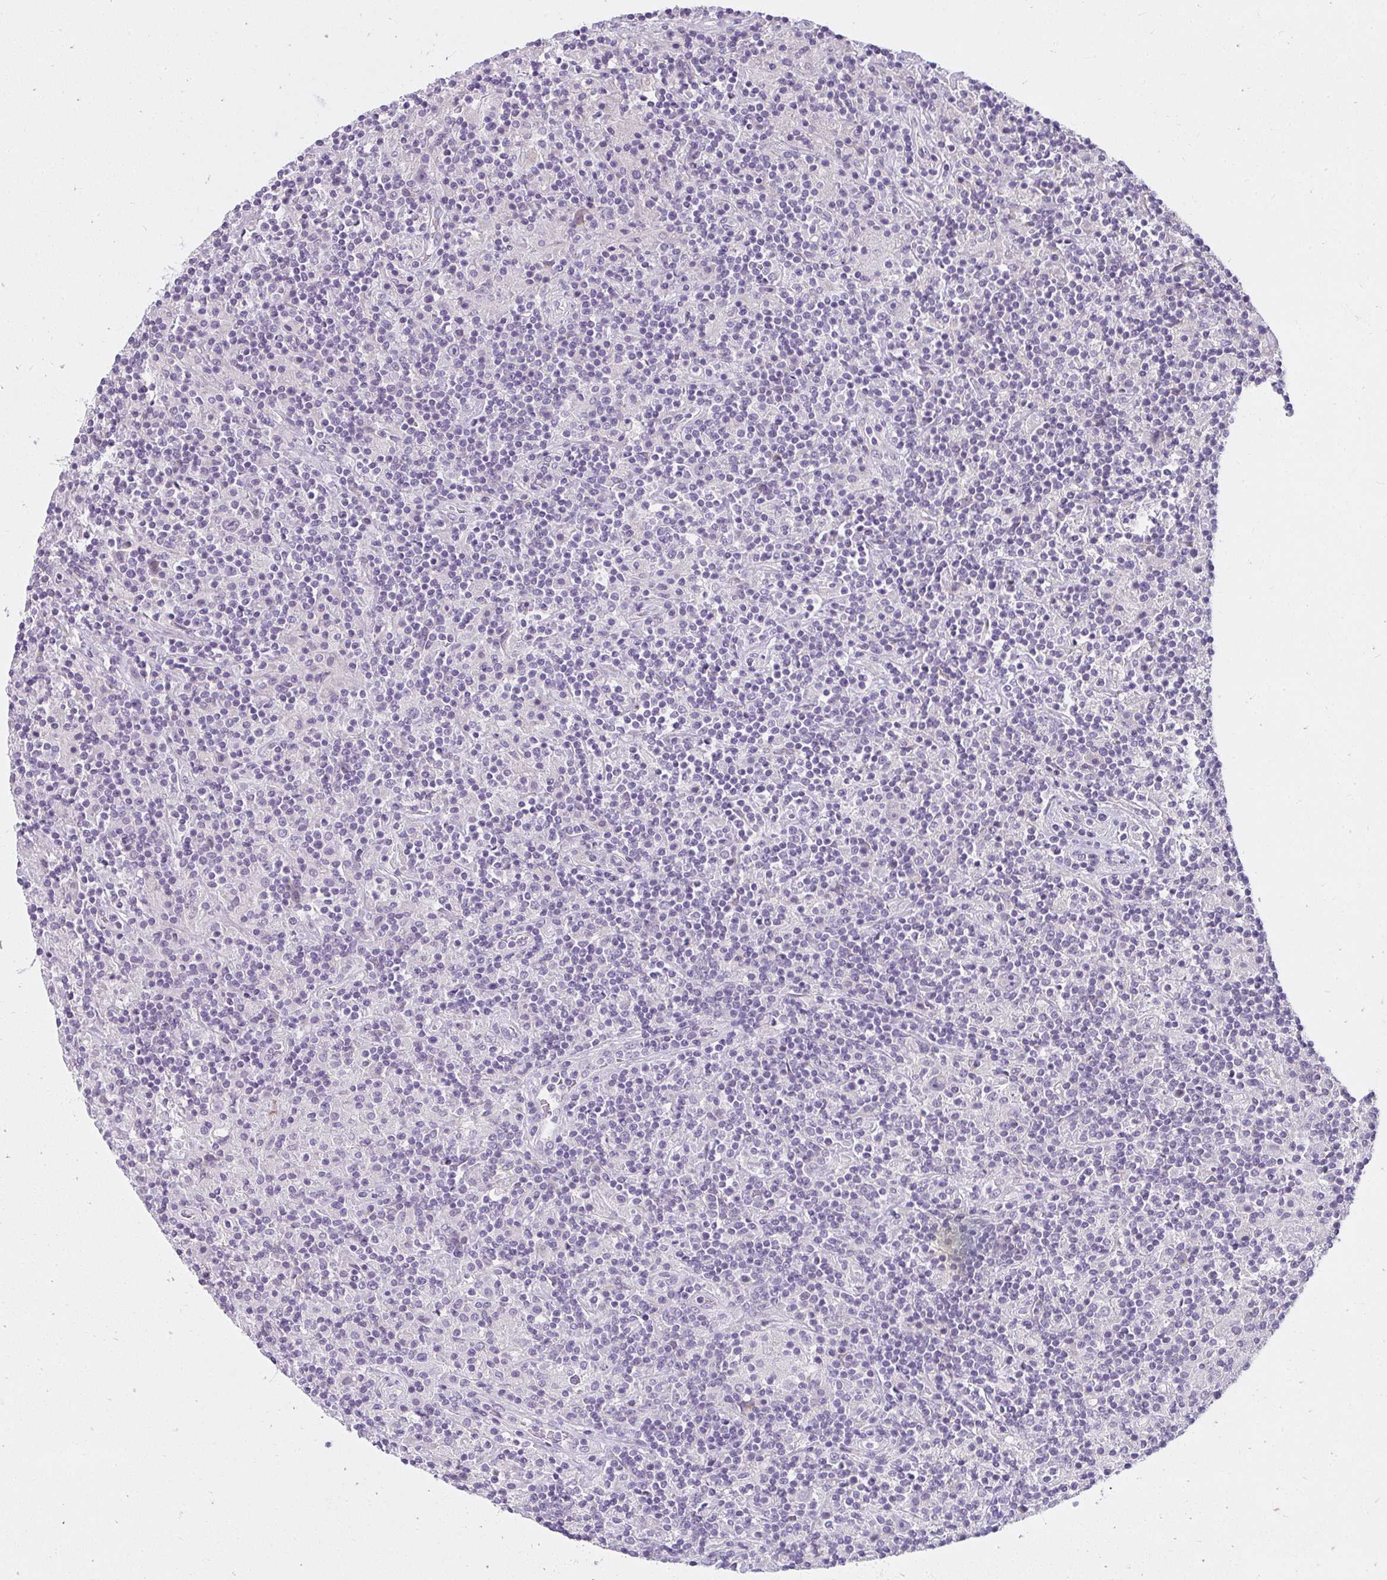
{"staining": {"intensity": "negative", "quantity": "none", "location": "none"}, "tissue": "lymphoma", "cell_type": "Tumor cells", "image_type": "cancer", "snomed": [{"axis": "morphology", "description": "Hodgkin's disease, NOS"}, {"axis": "topography", "description": "Lymph node"}], "caption": "A photomicrograph of Hodgkin's disease stained for a protein shows no brown staining in tumor cells.", "gene": "PPP1R3G", "patient": {"sex": "male", "age": 70}}